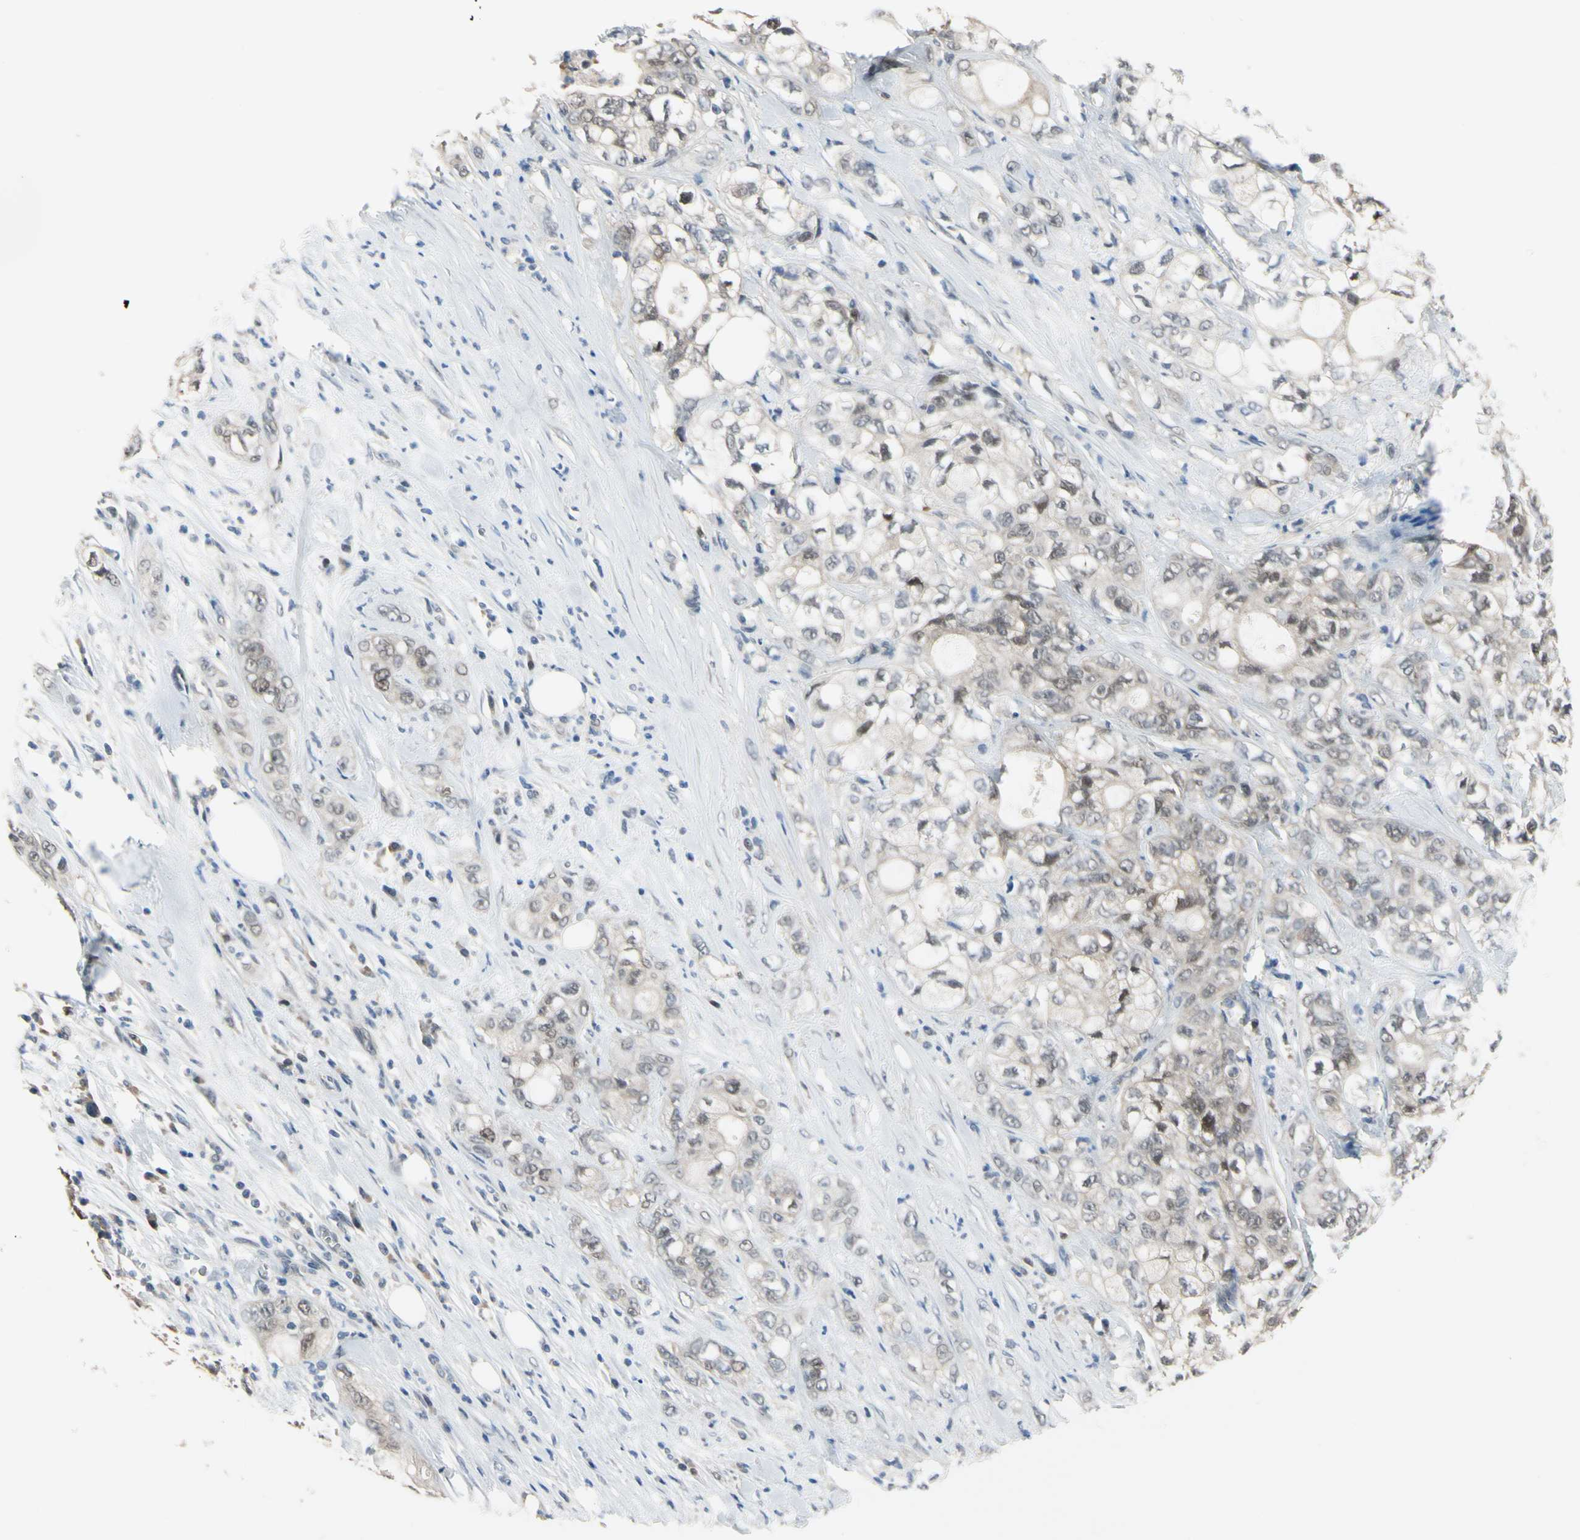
{"staining": {"intensity": "weak", "quantity": "25%-75%", "location": "nuclear"}, "tissue": "pancreatic cancer", "cell_type": "Tumor cells", "image_type": "cancer", "snomed": [{"axis": "morphology", "description": "Adenocarcinoma, NOS"}, {"axis": "topography", "description": "Pancreas"}], "caption": "Adenocarcinoma (pancreatic) stained with DAB immunohistochemistry reveals low levels of weak nuclear expression in approximately 25%-75% of tumor cells. The protein of interest is stained brown, and the nuclei are stained in blue (DAB (3,3'-diaminobenzidine) IHC with brightfield microscopy, high magnification).", "gene": "HSPA4", "patient": {"sex": "male", "age": 70}}